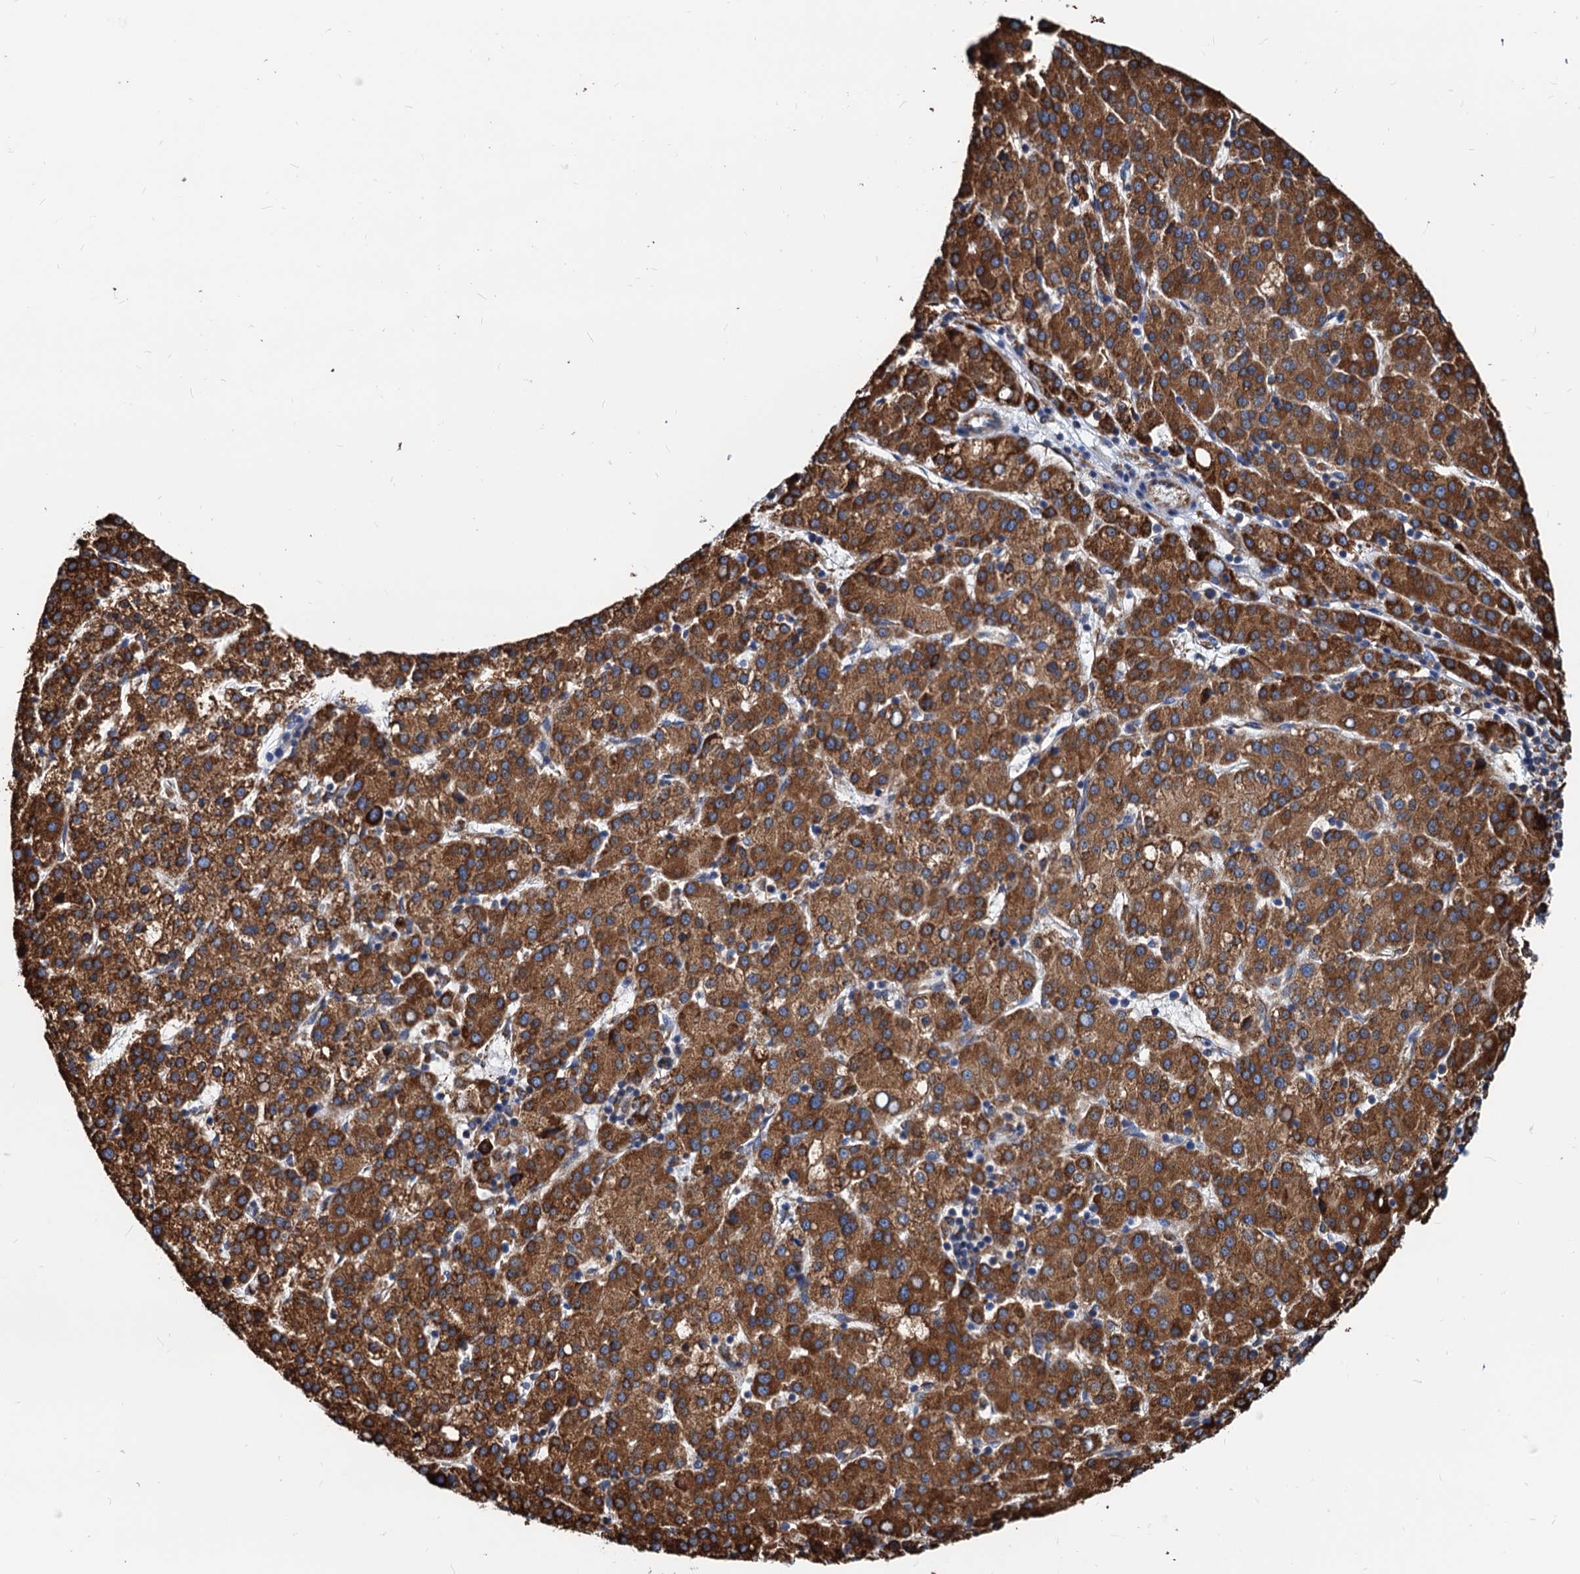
{"staining": {"intensity": "strong", "quantity": ">75%", "location": "cytoplasmic/membranous"}, "tissue": "liver cancer", "cell_type": "Tumor cells", "image_type": "cancer", "snomed": [{"axis": "morphology", "description": "Carcinoma, Hepatocellular, NOS"}, {"axis": "topography", "description": "Liver"}], "caption": "Liver cancer stained for a protein displays strong cytoplasmic/membranous positivity in tumor cells. (brown staining indicates protein expression, while blue staining denotes nuclei).", "gene": "HSPA5", "patient": {"sex": "female", "age": 58}}